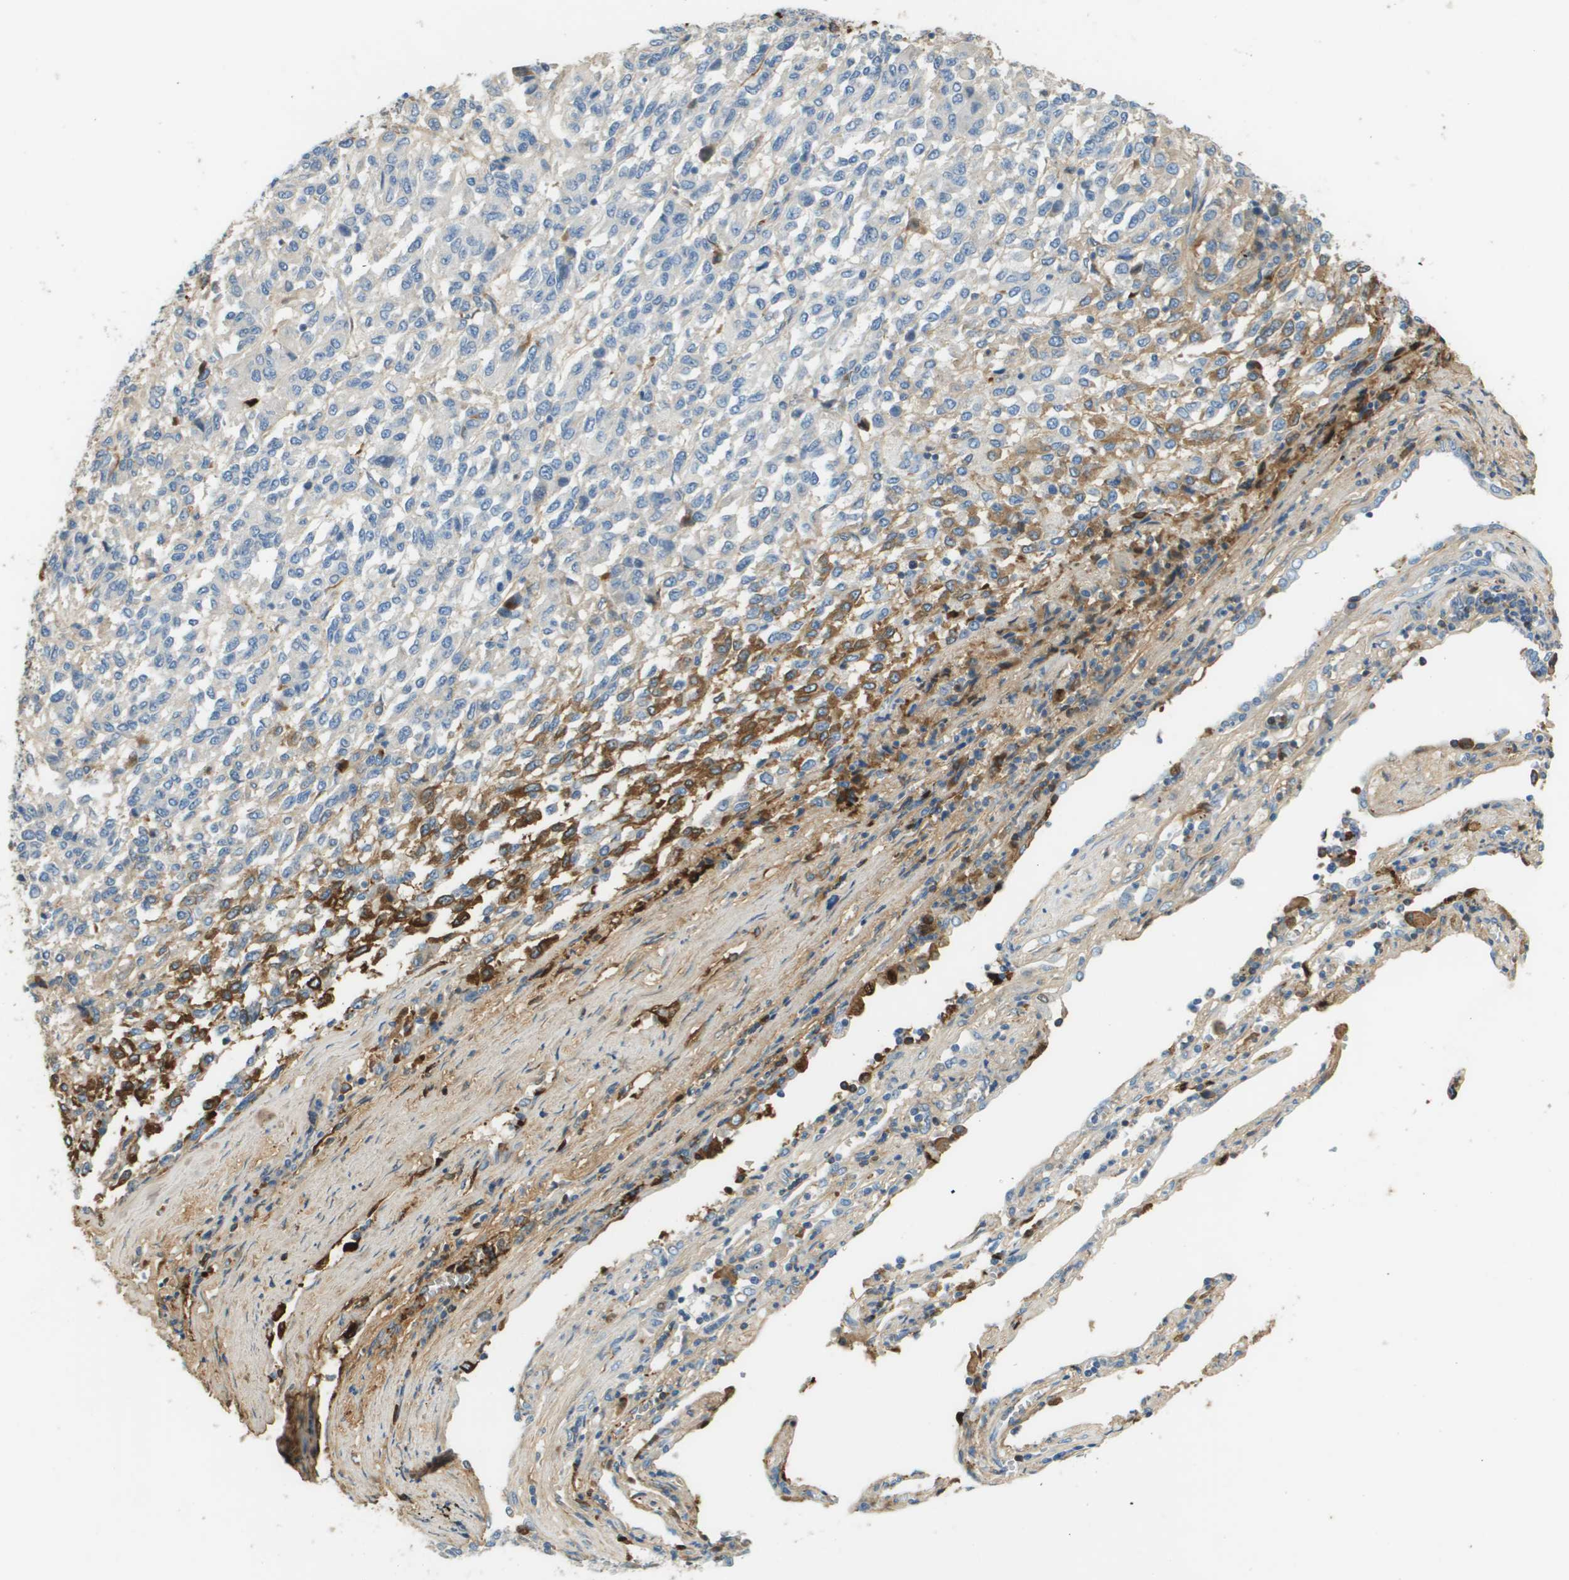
{"staining": {"intensity": "negative", "quantity": "none", "location": "none"}, "tissue": "melanoma", "cell_type": "Tumor cells", "image_type": "cancer", "snomed": [{"axis": "morphology", "description": "Malignant melanoma, Metastatic site"}, {"axis": "topography", "description": "Lung"}], "caption": "DAB immunohistochemical staining of human malignant melanoma (metastatic site) reveals no significant positivity in tumor cells. (IHC, brightfield microscopy, high magnification).", "gene": "DCN", "patient": {"sex": "male", "age": 64}}